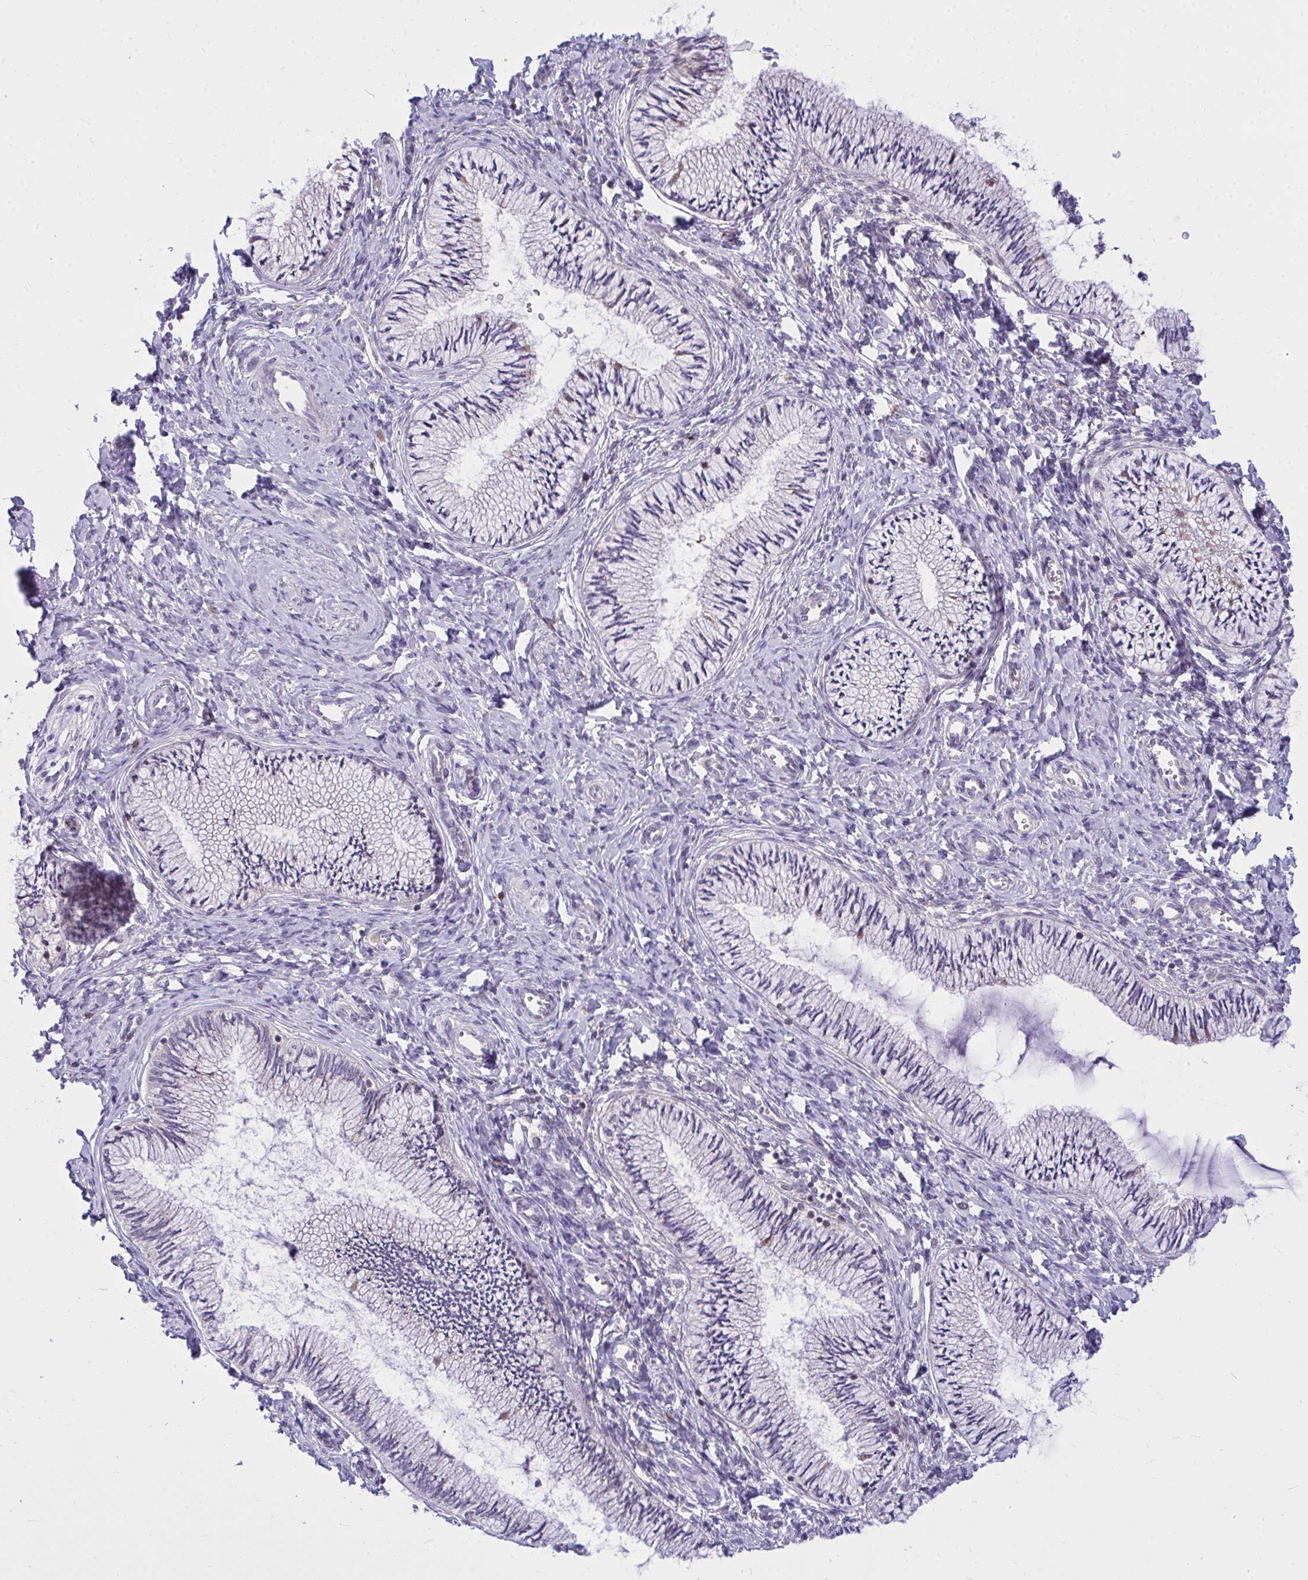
{"staining": {"intensity": "negative", "quantity": "none", "location": "none"}, "tissue": "cervix", "cell_type": "Glandular cells", "image_type": "normal", "snomed": [{"axis": "morphology", "description": "Normal tissue, NOS"}, {"axis": "topography", "description": "Cervix"}], "caption": "Immunohistochemistry photomicrograph of benign cervix stained for a protein (brown), which displays no expression in glandular cells. (Stains: DAB immunohistochemistry (IHC) with hematoxylin counter stain, Microscopy: brightfield microscopy at high magnification).", "gene": "ZSCAN25", "patient": {"sex": "female", "age": 24}}